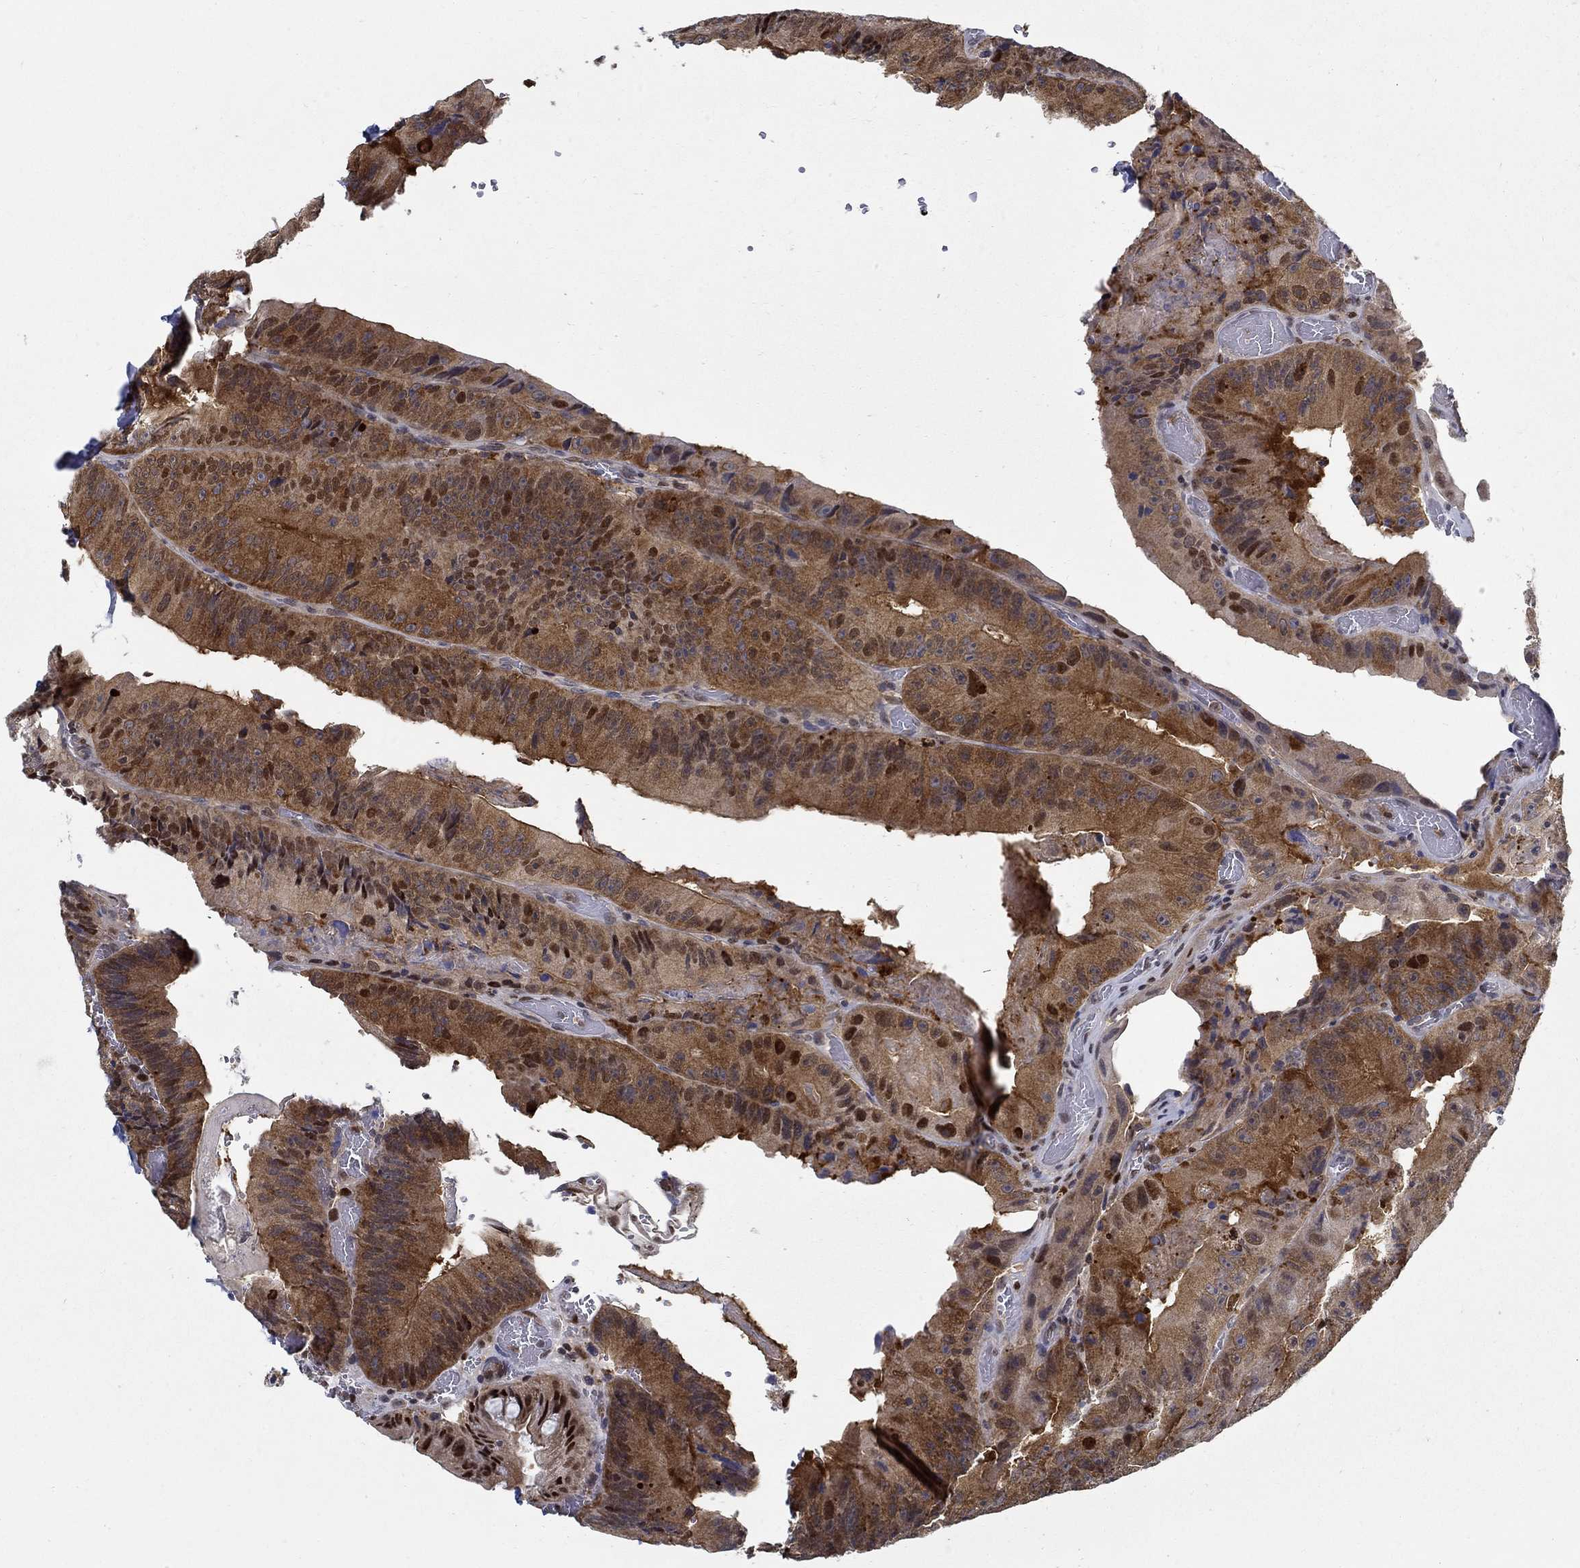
{"staining": {"intensity": "strong", "quantity": "<25%", "location": "nuclear"}, "tissue": "colorectal cancer", "cell_type": "Tumor cells", "image_type": "cancer", "snomed": [{"axis": "morphology", "description": "Adenocarcinoma, NOS"}, {"axis": "topography", "description": "Colon"}], "caption": "DAB (3,3'-diaminobenzidine) immunohistochemical staining of colorectal cancer (adenocarcinoma) exhibits strong nuclear protein positivity in about <25% of tumor cells. Using DAB (3,3'-diaminobenzidine) (brown) and hematoxylin (blue) stains, captured at high magnification using brightfield microscopy.", "gene": "ZNF594", "patient": {"sex": "female", "age": 86}}